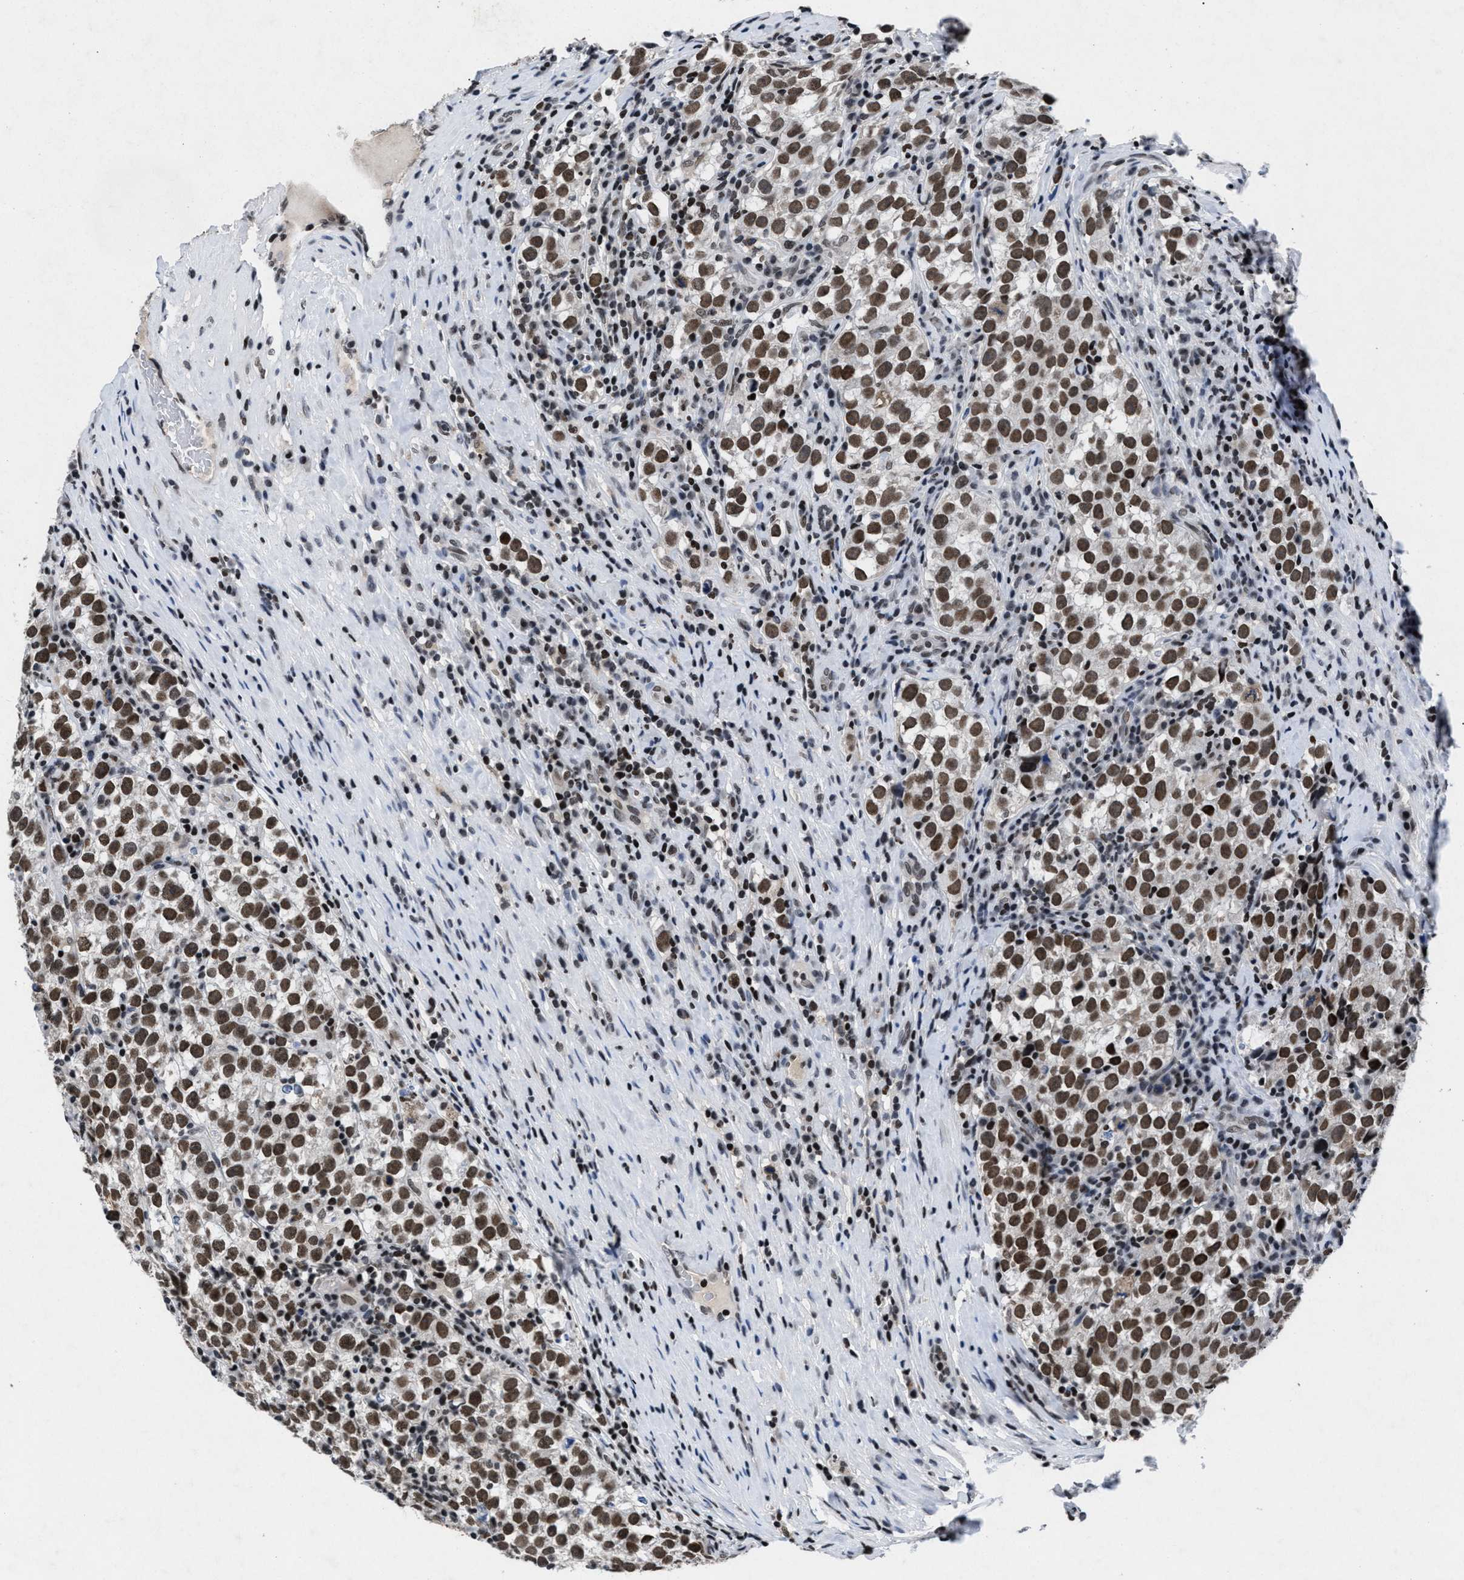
{"staining": {"intensity": "moderate", "quantity": ">75%", "location": "nuclear"}, "tissue": "testis cancer", "cell_type": "Tumor cells", "image_type": "cancer", "snomed": [{"axis": "morphology", "description": "Normal tissue, NOS"}, {"axis": "morphology", "description": "Seminoma, NOS"}, {"axis": "topography", "description": "Testis"}], "caption": "A micrograph showing moderate nuclear expression in approximately >75% of tumor cells in testis seminoma, as visualized by brown immunohistochemical staining.", "gene": "WDR81", "patient": {"sex": "male", "age": 43}}